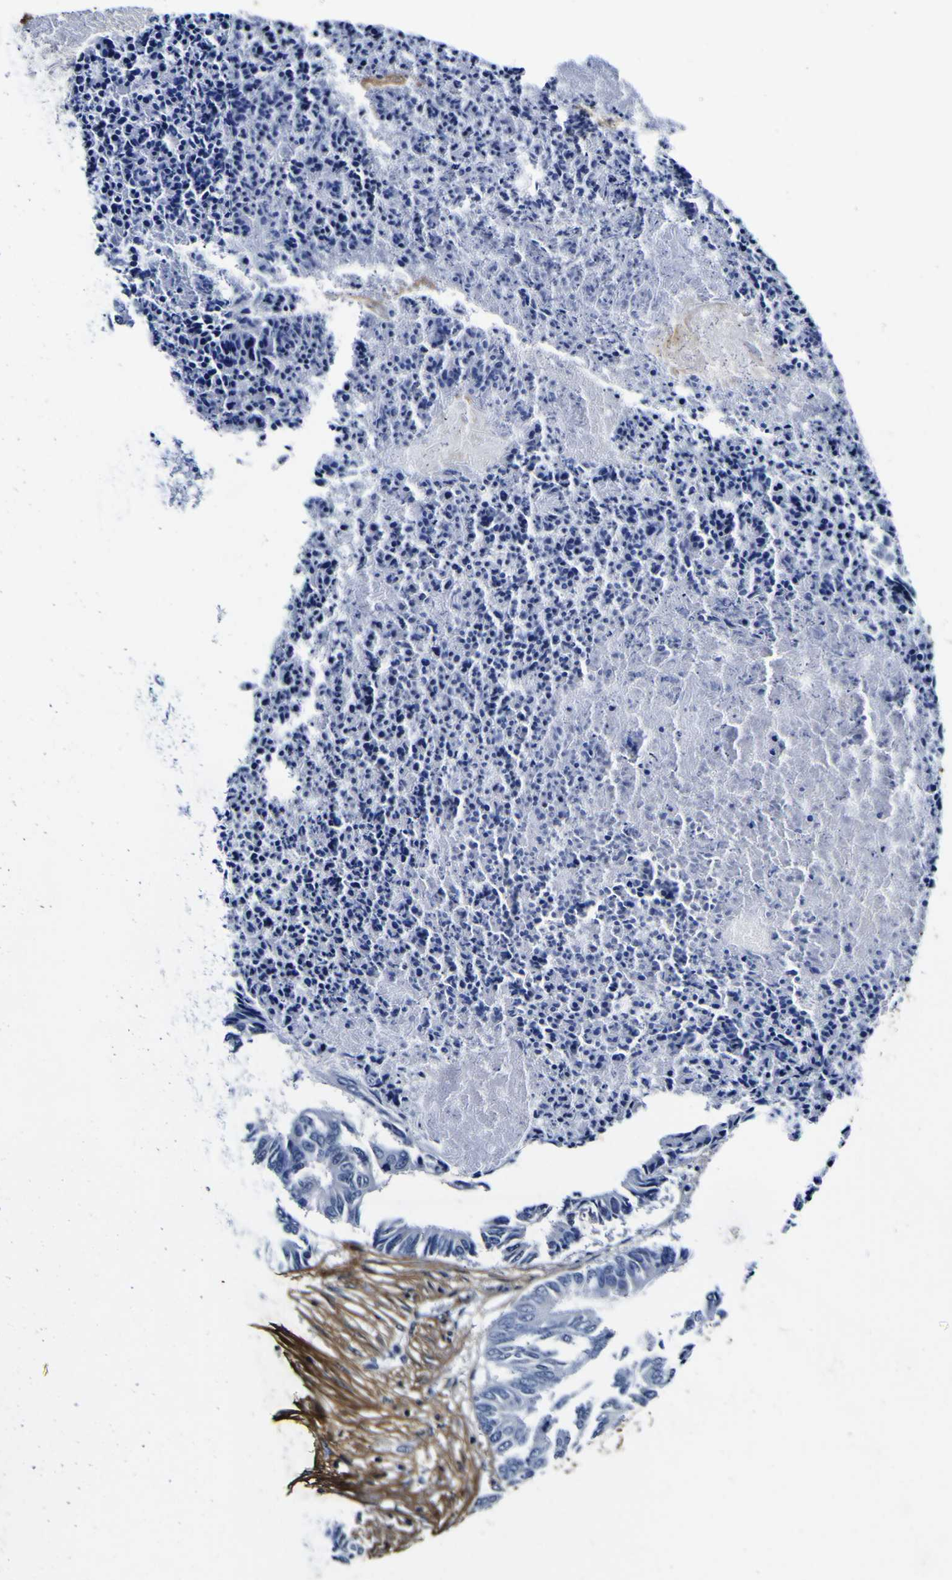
{"staining": {"intensity": "negative", "quantity": "none", "location": "none"}, "tissue": "colorectal cancer", "cell_type": "Tumor cells", "image_type": "cancer", "snomed": [{"axis": "morphology", "description": "Adenocarcinoma, NOS"}, {"axis": "topography", "description": "Rectum"}], "caption": "Immunohistochemical staining of colorectal cancer reveals no significant staining in tumor cells.", "gene": "POSTN", "patient": {"sex": "male", "age": 63}}